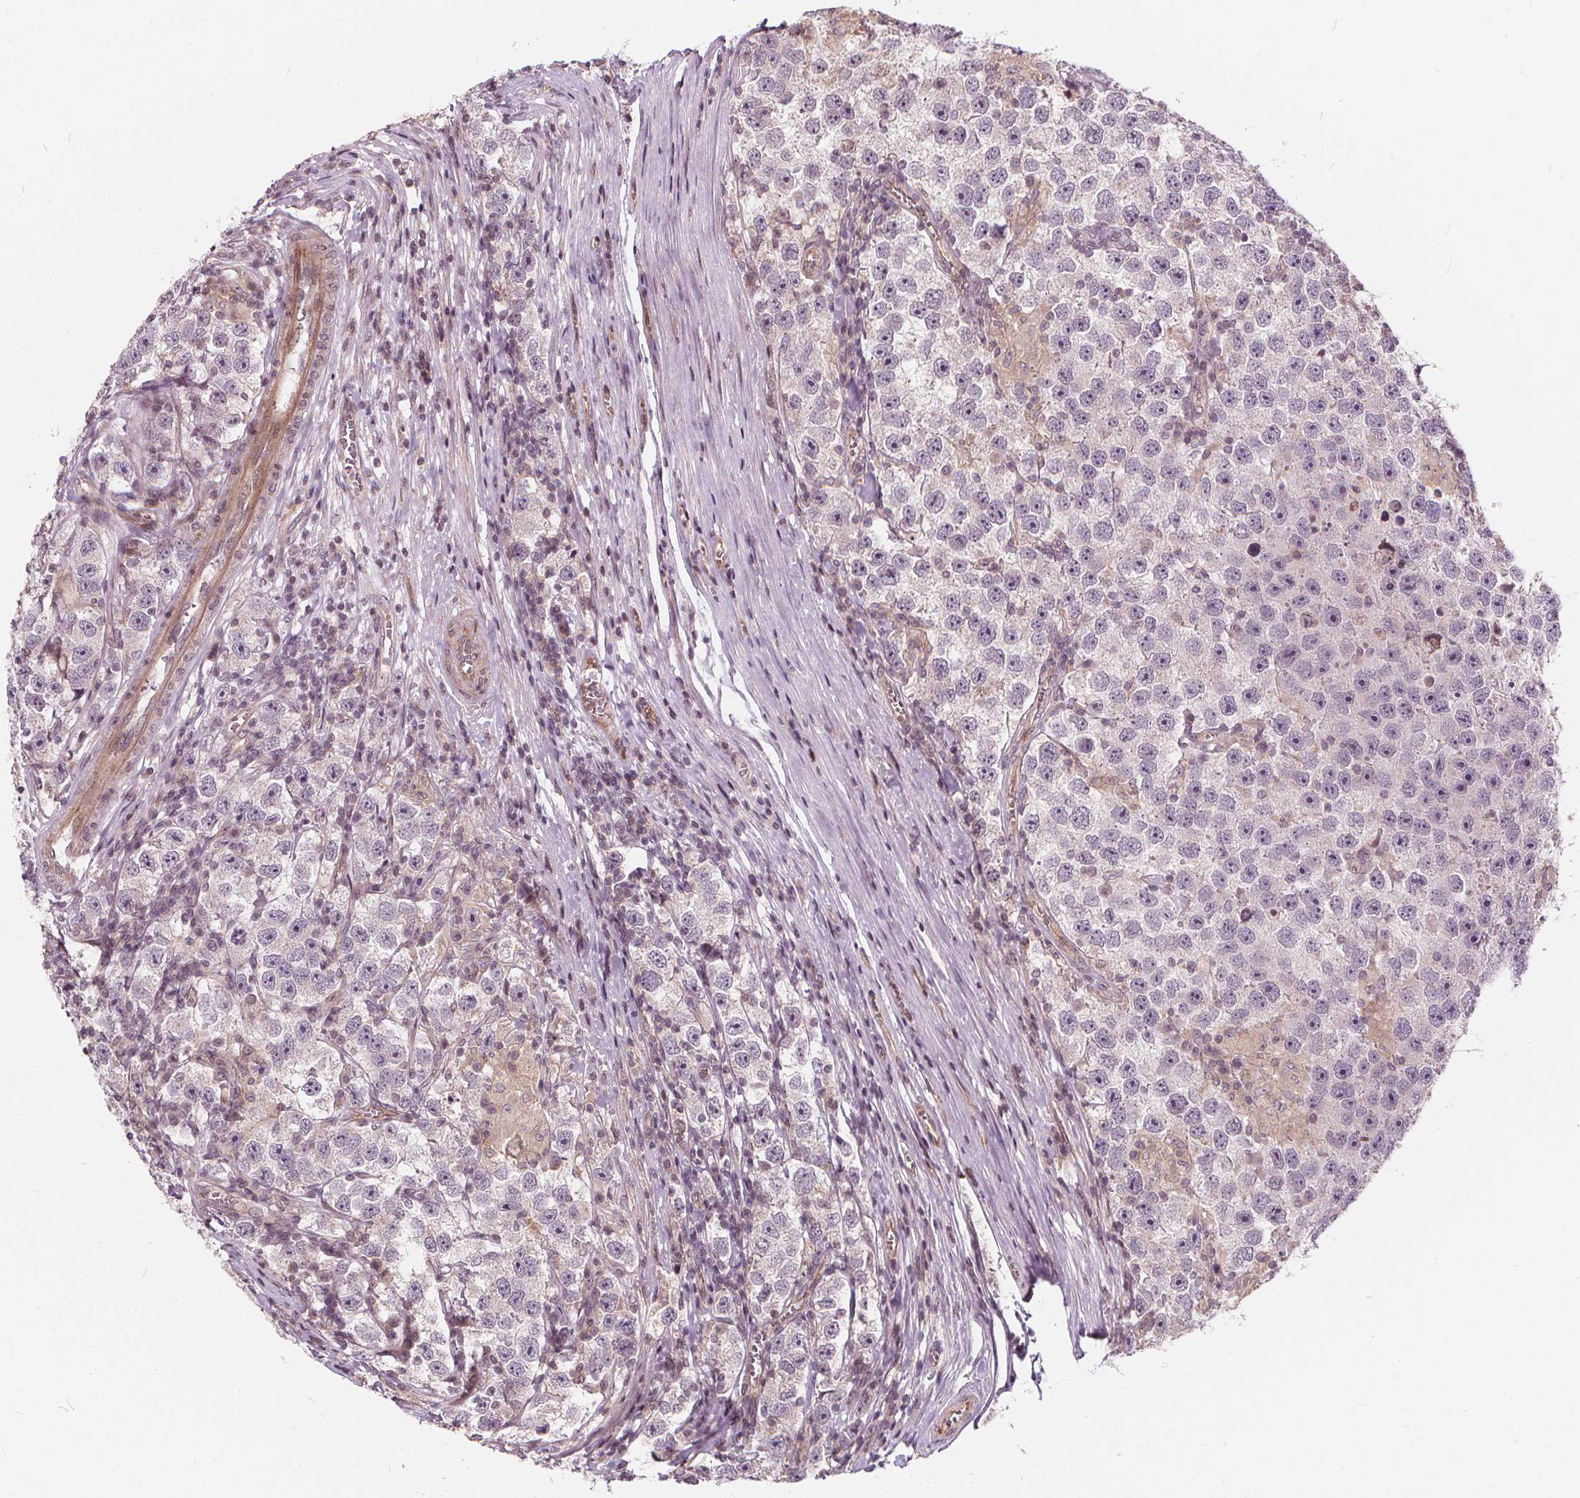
{"staining": {"intensity": "negative", "quantity": "none", "location": "none"}, "tissue": "testis cancer", "cell_type": "Tumor cells", "image_type": "cancer", "snomed": [{"axis": "morphology", "description": "Seminoma, NOS"}, {"axis": "topography", "description": "Testis"}], "caption": "An IHC image of testis cancer is shown. There is no staining in tumor cells of testis cancer.", "gene": "INPP5E", "patient": {"sex": "male", "age": 26}}